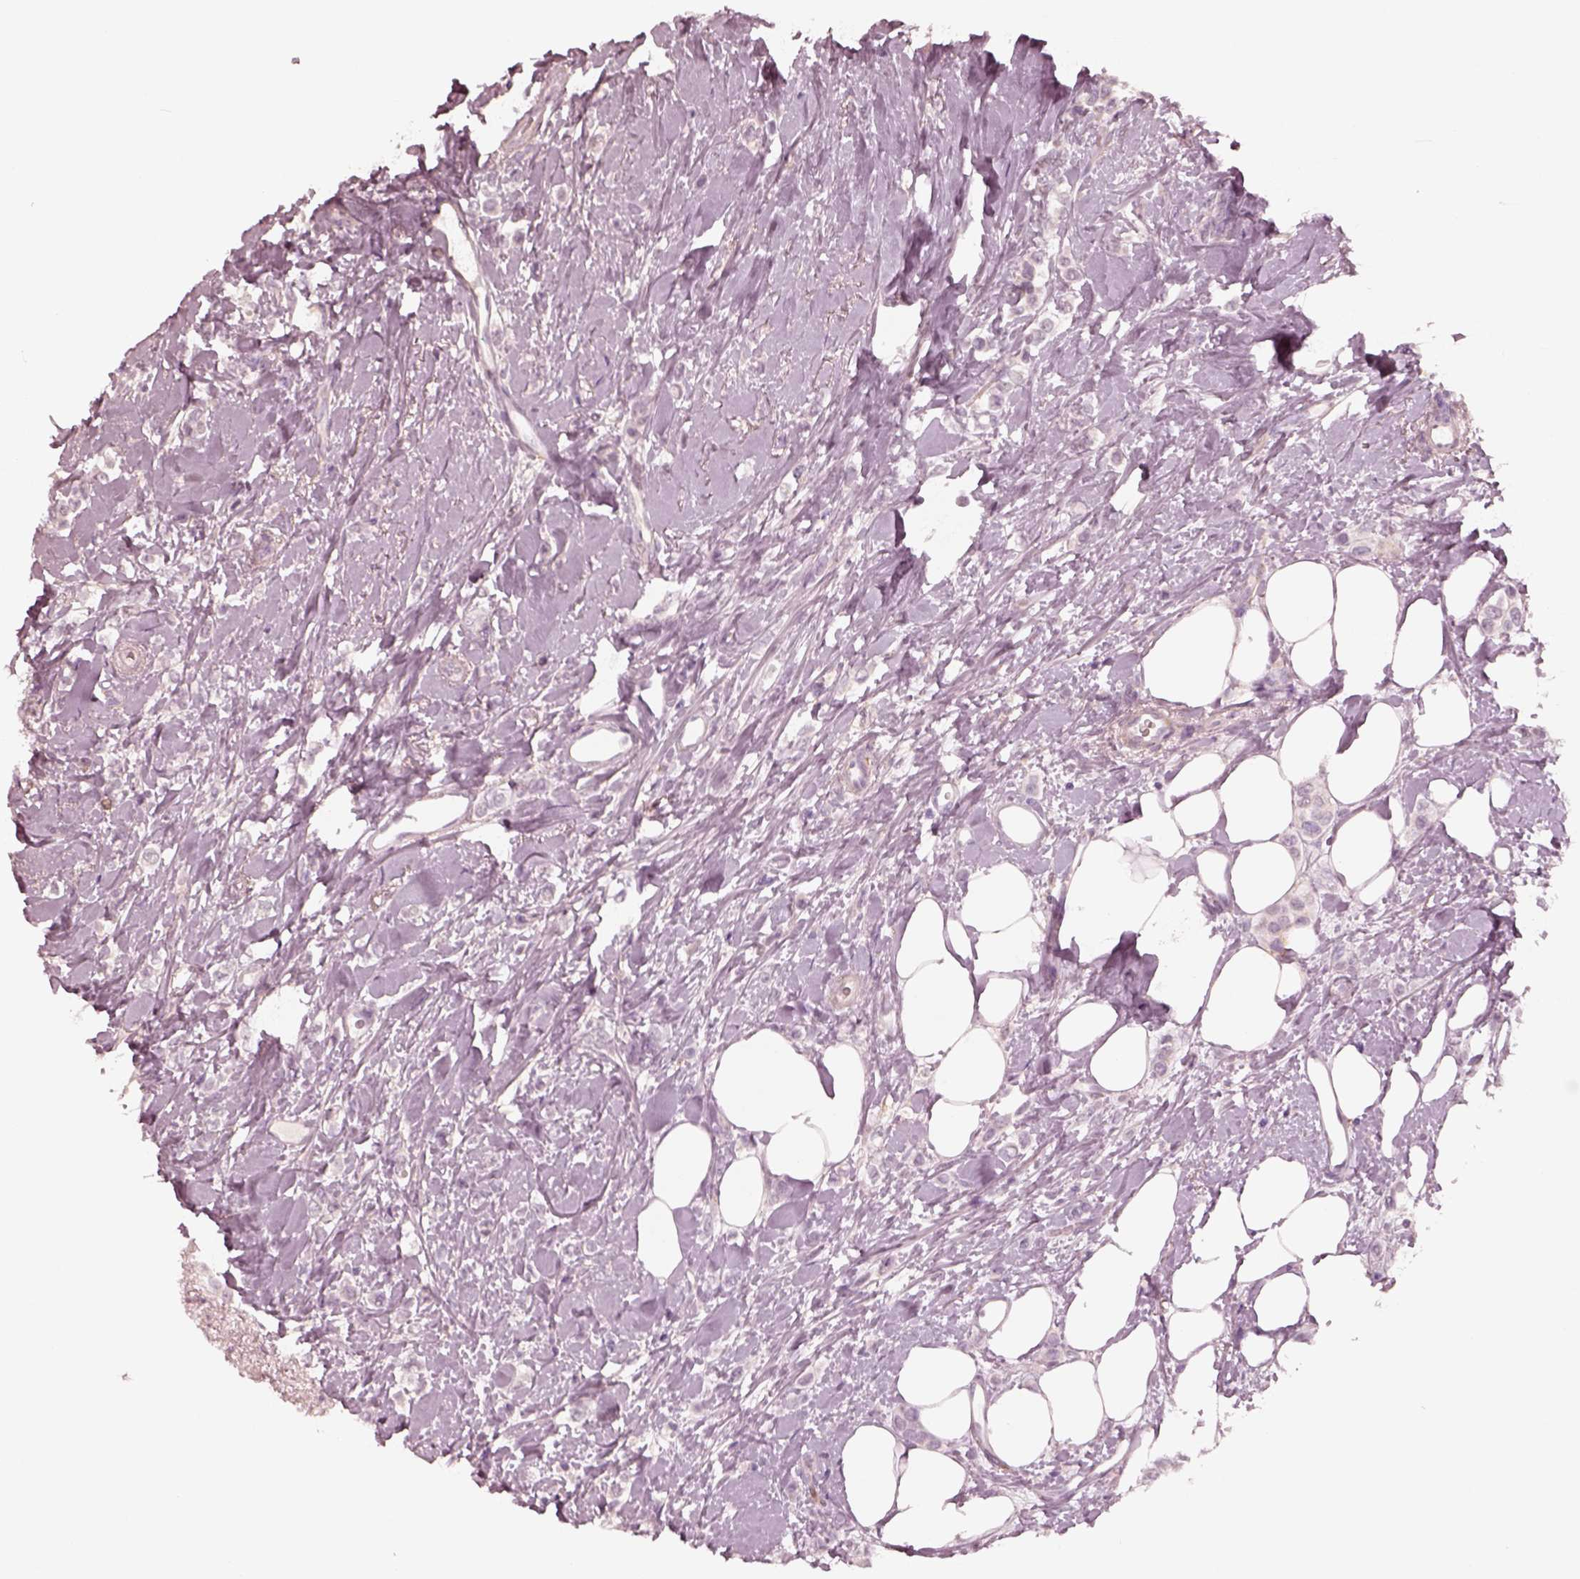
{"staining": {"intensity": "negative", "quantity": "none", "location": "none"}, "tissue": "breast cancer", "cell_type": "Tumor cells", "image_type": "cancer", "snomed": [{"axis": "morphology", "description": "Lobular carcinoma"}, {"axis": "topography", "description": "Breast"}], "caption": "Protein analysis of breast cancer shows no significant expression in tumor cells.", "gene": "DNAAF9", "patient": {"sex": "female", "age": 66}}